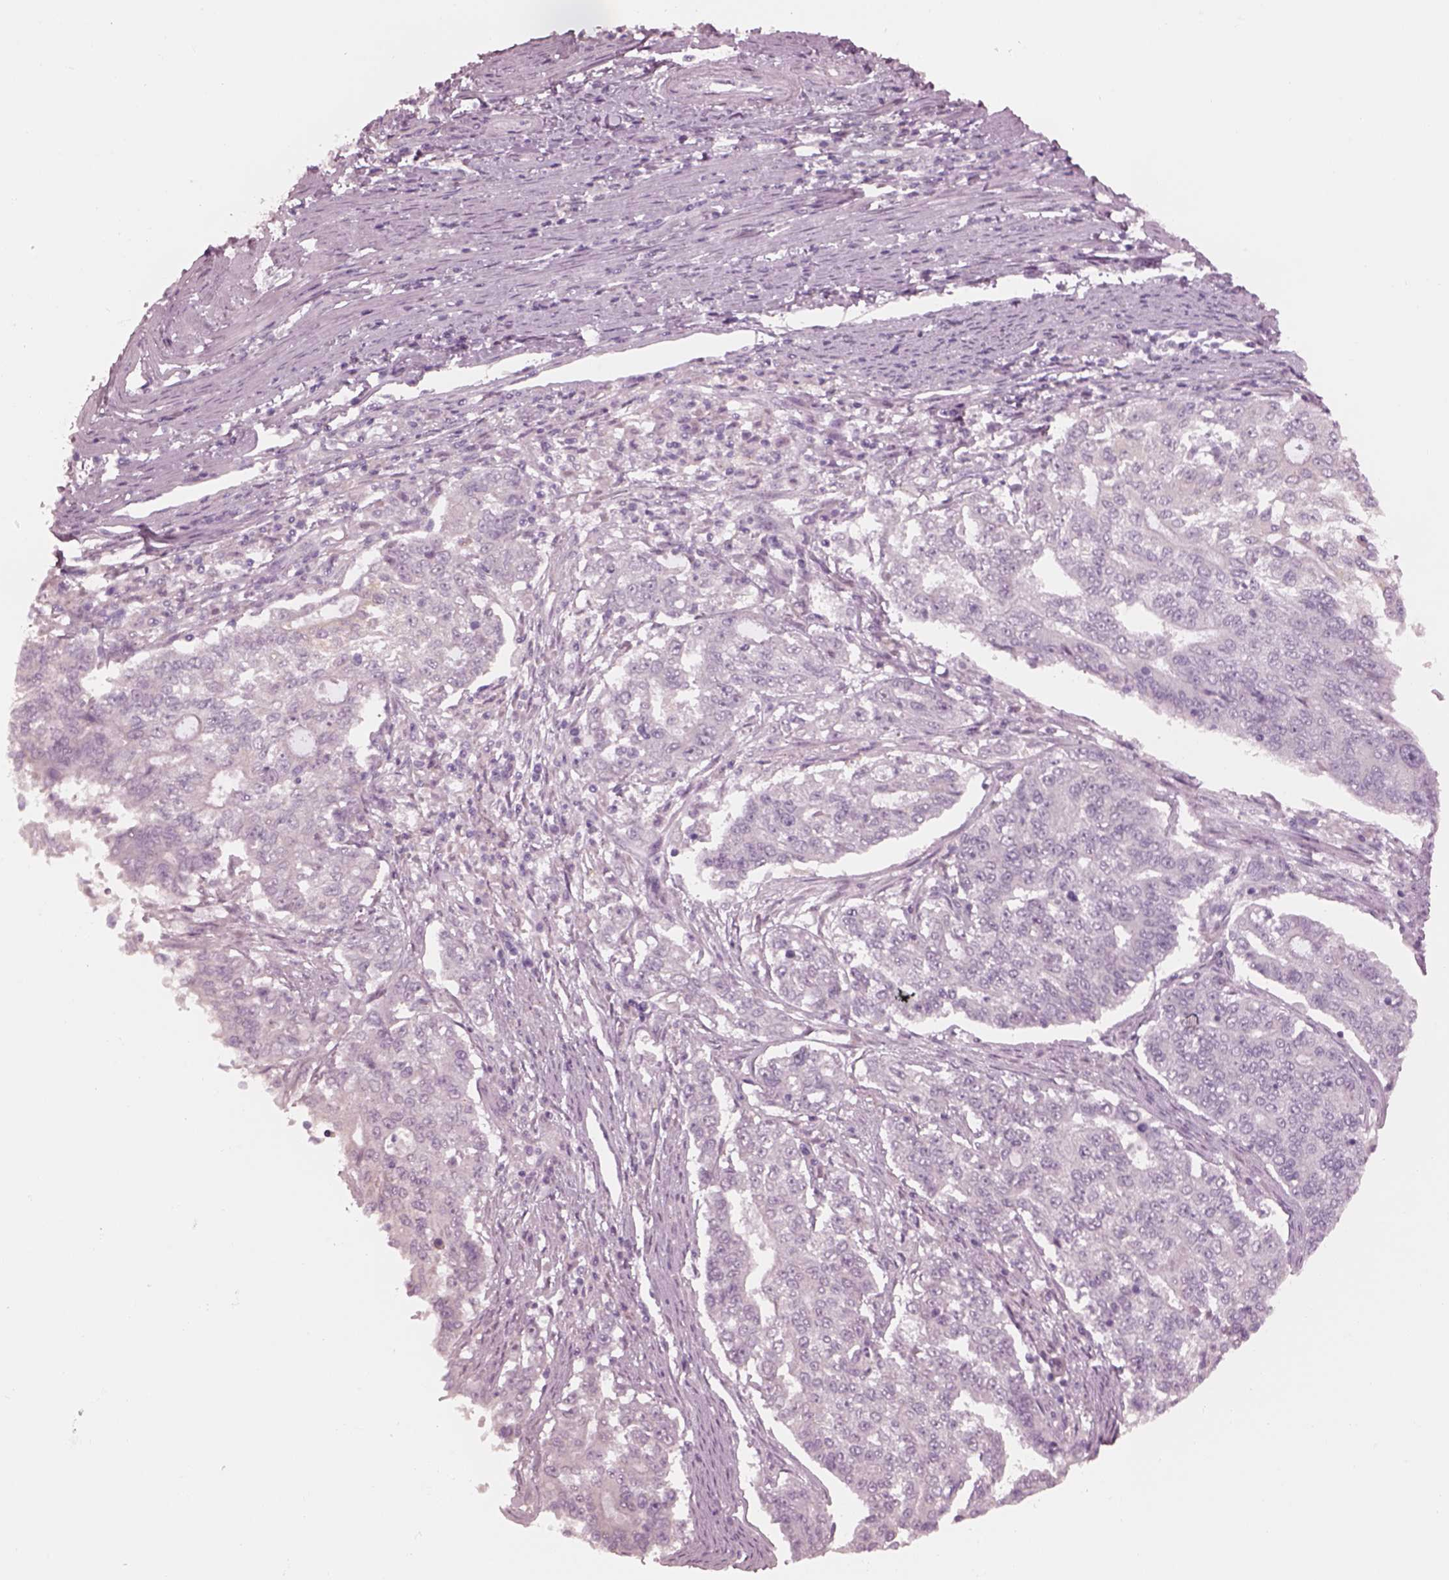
{"staining": {"intensity": "negative", "quantity": "none", "location": "none"}, "tissue": "endometrial cancer", "cell_type": "Tumor cells", "image_type": "cancer", "snomed": [{"axis": "morphology", "description": "Adenocarcinoma, NOS"}, {"axis": "topography", "description": "Uterus"}], "caption": "Protein analysis of endometrial cancer demonstrates no significant staining in tumor cells.", "gene": "KRTAP24-1", "patient": {"sex": "female", "age": 59}}